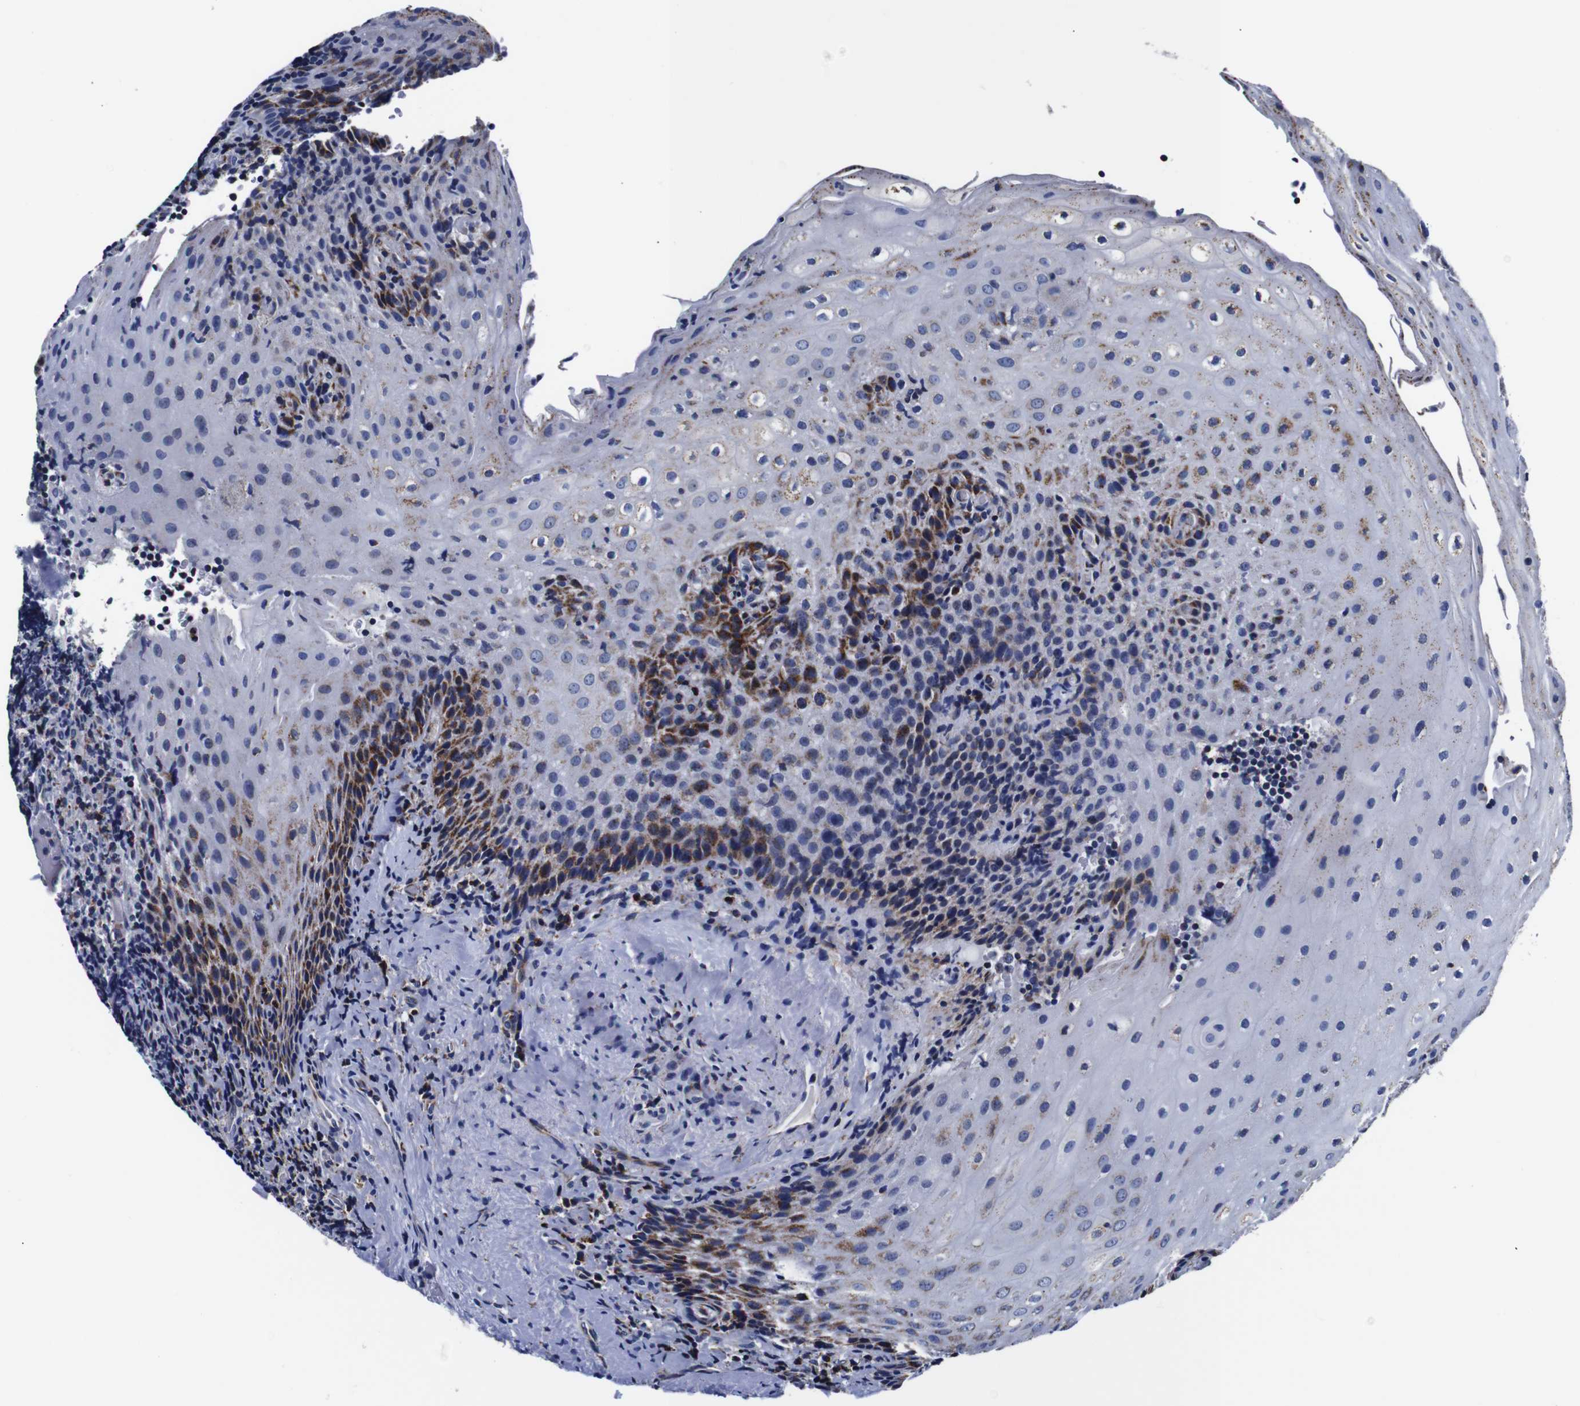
{"staining": {"intensity": "moderate", "quantity": "<25%", "location": "cytoplasmic/membranous"}, "tissue": "tonsil", "cell_type": "Germinal center cells", "image_type": "normal", "snomed": [{"axis": "morphology", "description": "Normal tissue, NOS"}, {"axis": "topography", "description": "Tonsil"}], "caption": "The image displays immunohistochemical staining of unremarkable tonsil. There is moderate cytoplasmic/membranous expression is identified in about <25% of germinal center cells.", "gene": "FKBP9", "patient": {"sex": "male", "age": 37}}